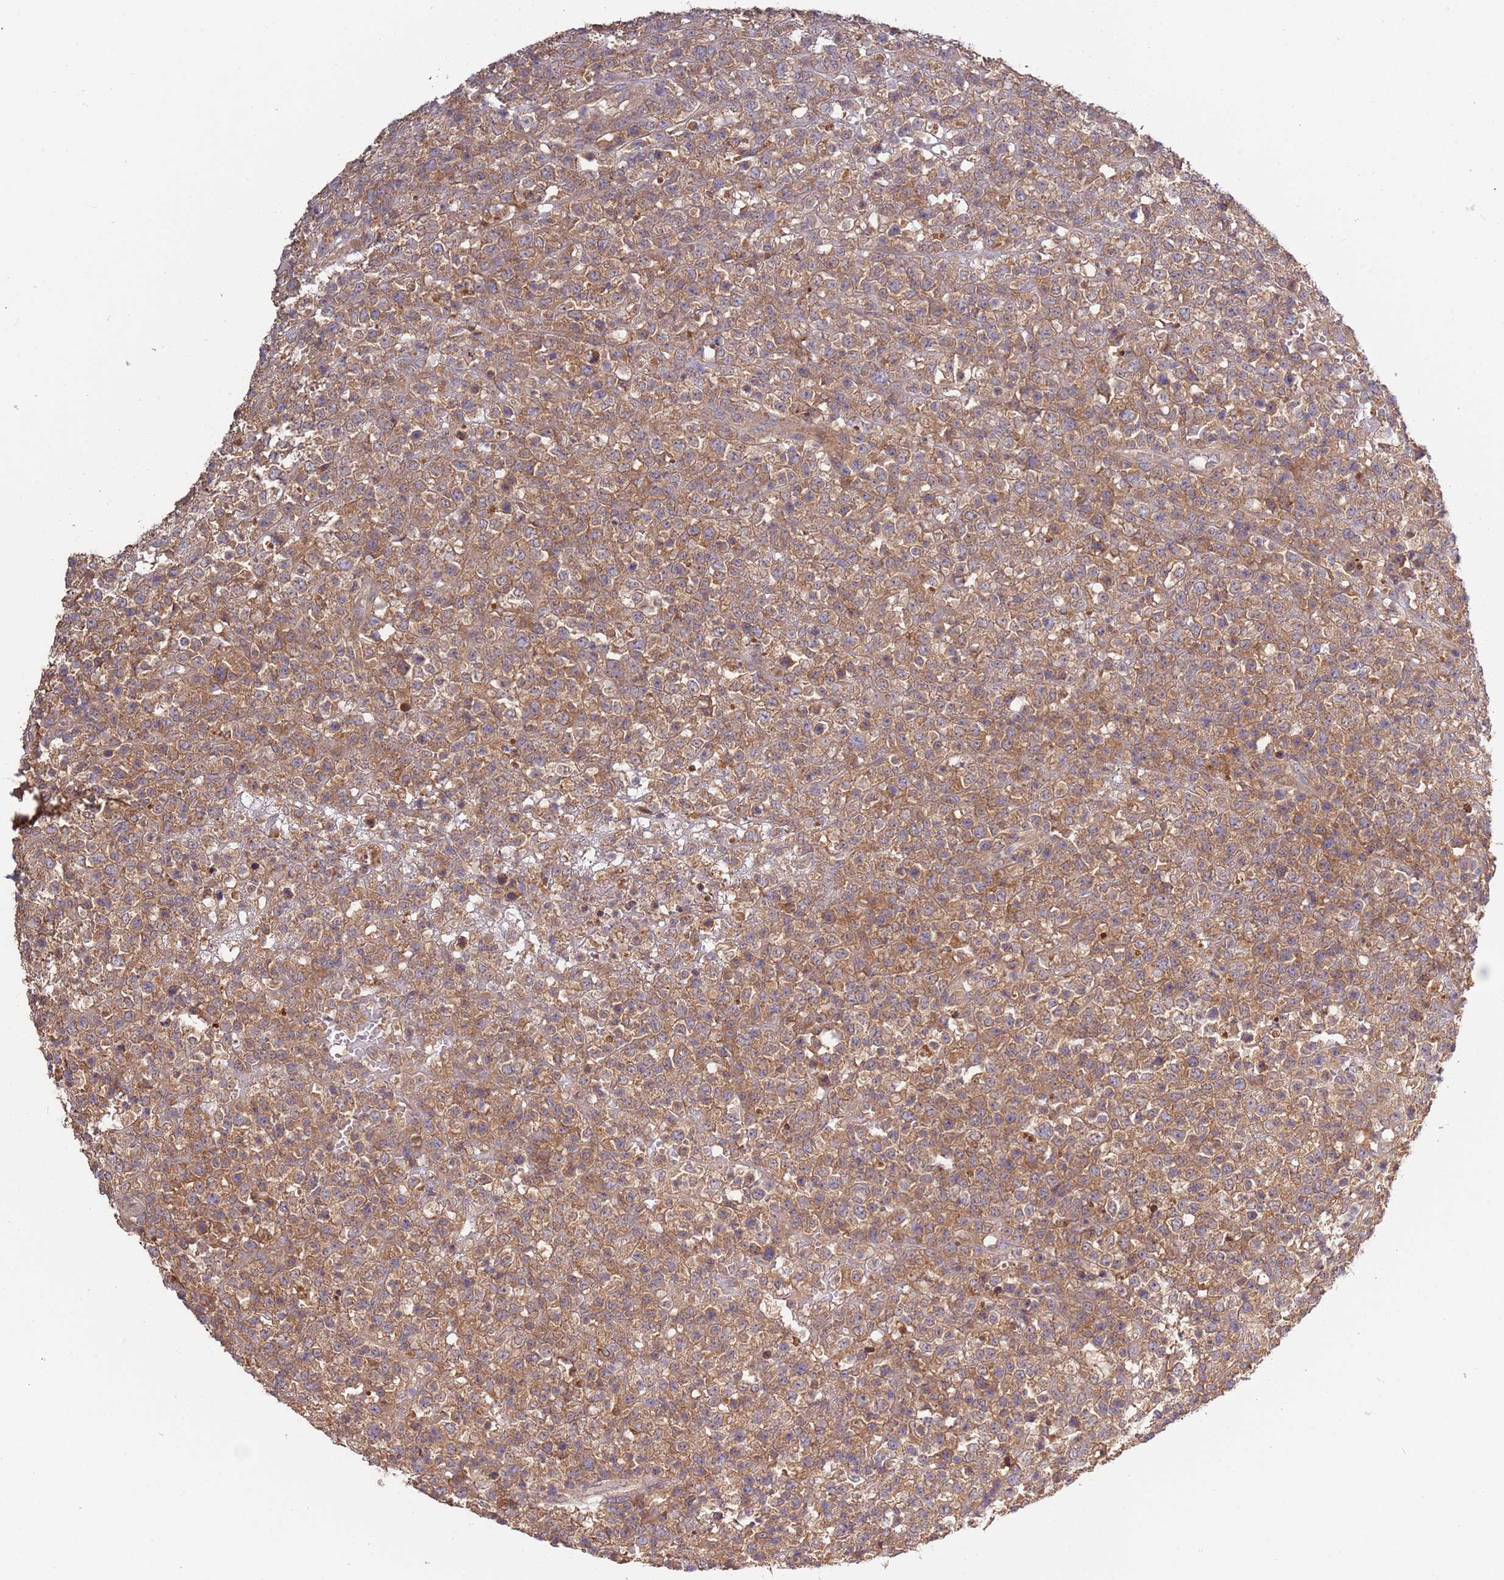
{"staining": {"intensity": "moderate", "quantity": ">75%", "location": "cytoplasmic/membranous"}, "tissue": "lymphoma", "cell_type": "Tumor cells", "image_type": "cancer", "snomed": [{"axis": "morphology", "description": "Malignant lymphoma, non-Hodgkin's type, High grade"}, {"axis": "topography", "description": "Colon"}], "caption": "Brown immunohistochemical staining in lymphoma exhibits moderate cytoplasmic/membranous staining in about >75% of tumor cells.", "gene": "USP32", "patient": {"sex": "female", "age": 53}}